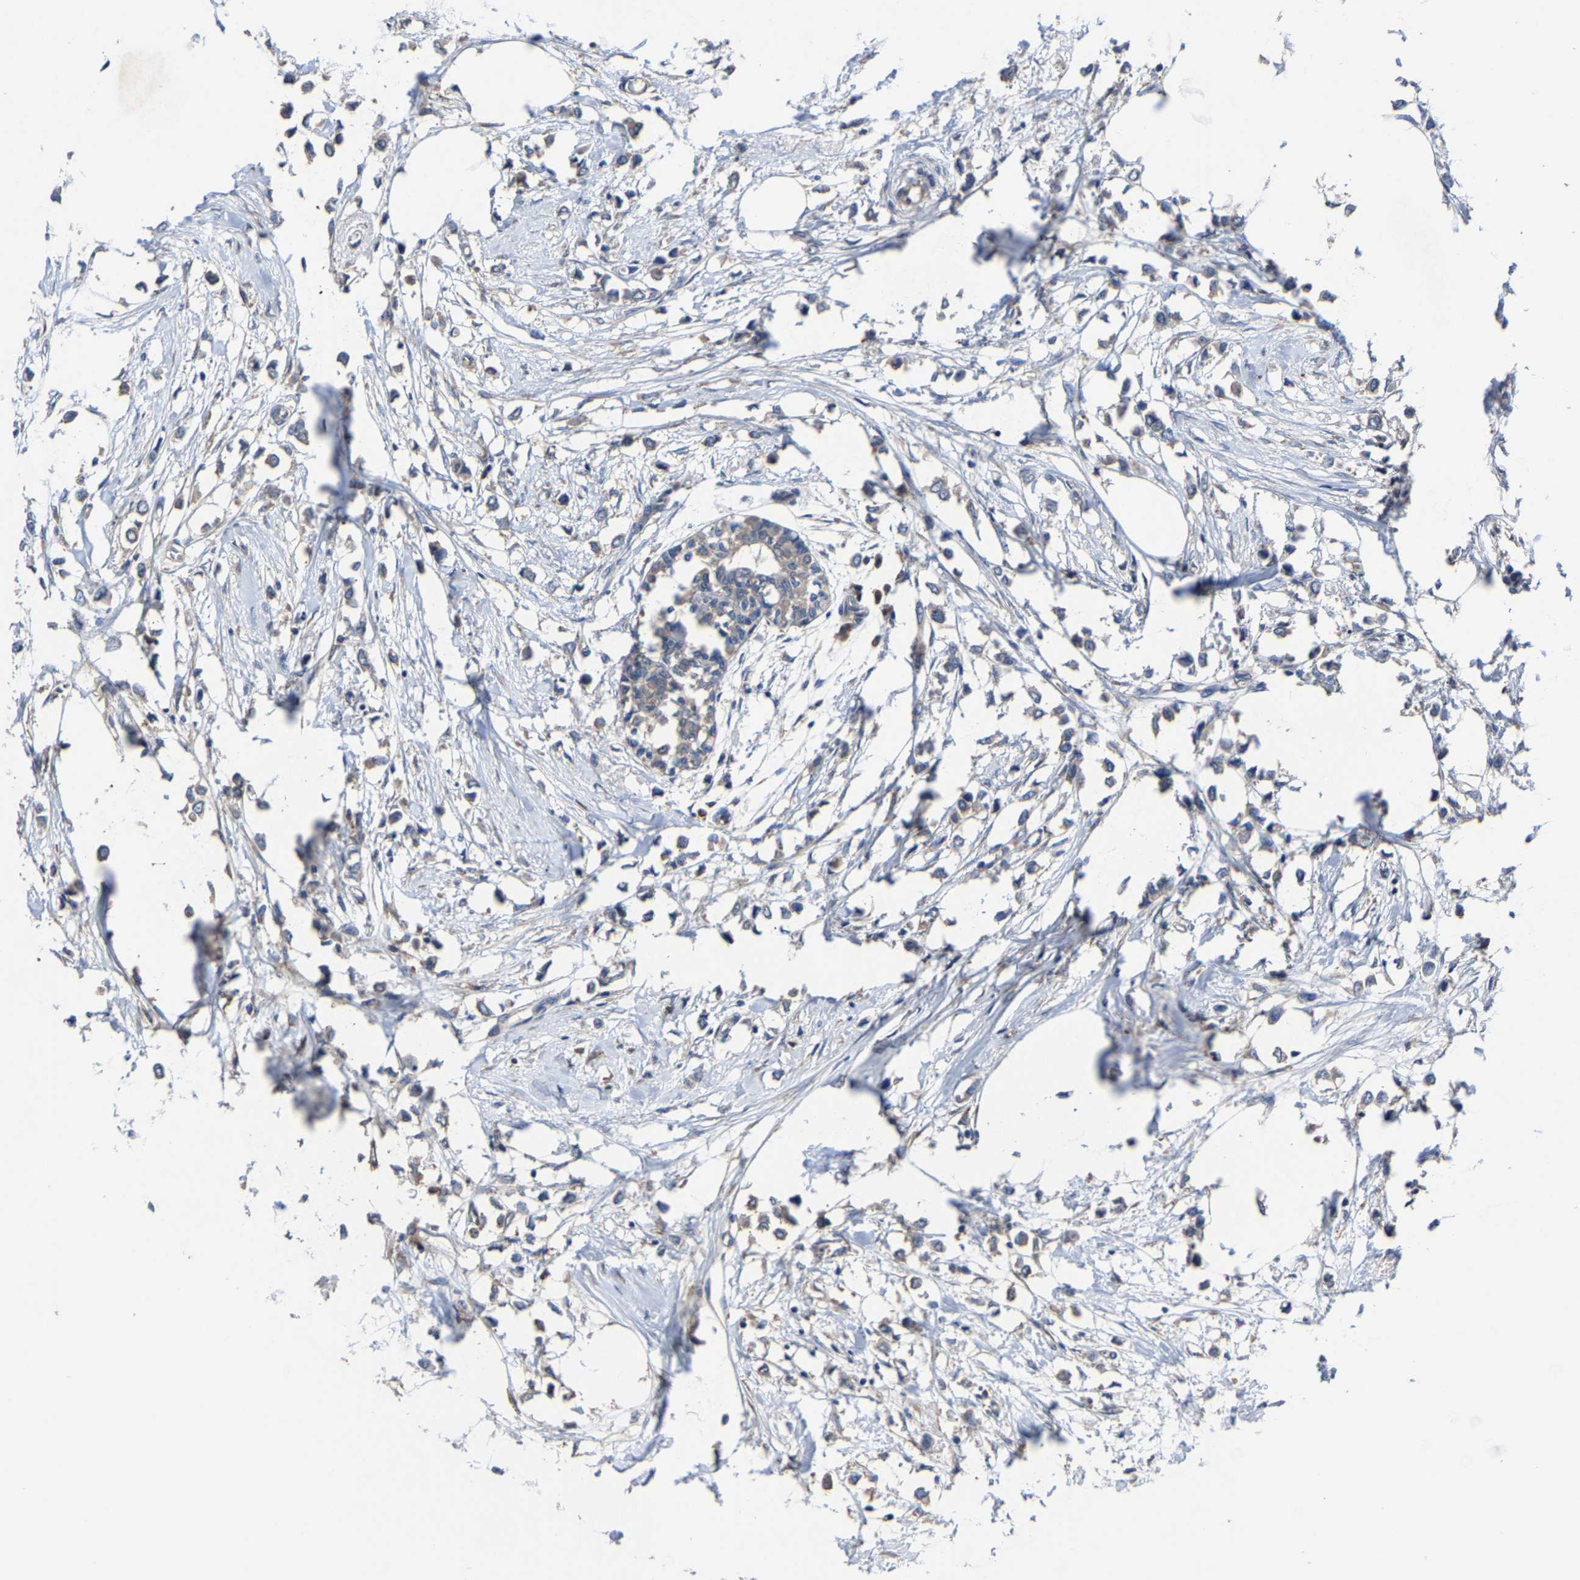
{"staining": {"intensity": "weak", "quantity": "25%-75%", "location": "cytoplasmic/membranous"}, "tissue": "breast cancer", "cell_type": "Tumor cells", "image_type": "cancer", "snomed": [{"axis": "morphology", "description": "Lobular carcinoma"}, {"axis": "topography", "description": "Breast"}], "caption": "Protein staining displays weak cytoplasmic/membranous positivity in approximately 25%-75% of tumor cells in lobular carcinoma (breast). The protein of interest is stained brown, and the nuclei are stained in blue (DAB IHC with brightfield microscopy, high magnification).", "gene": "EBAG9", "patient": {"sex": "female", "age": 51}}